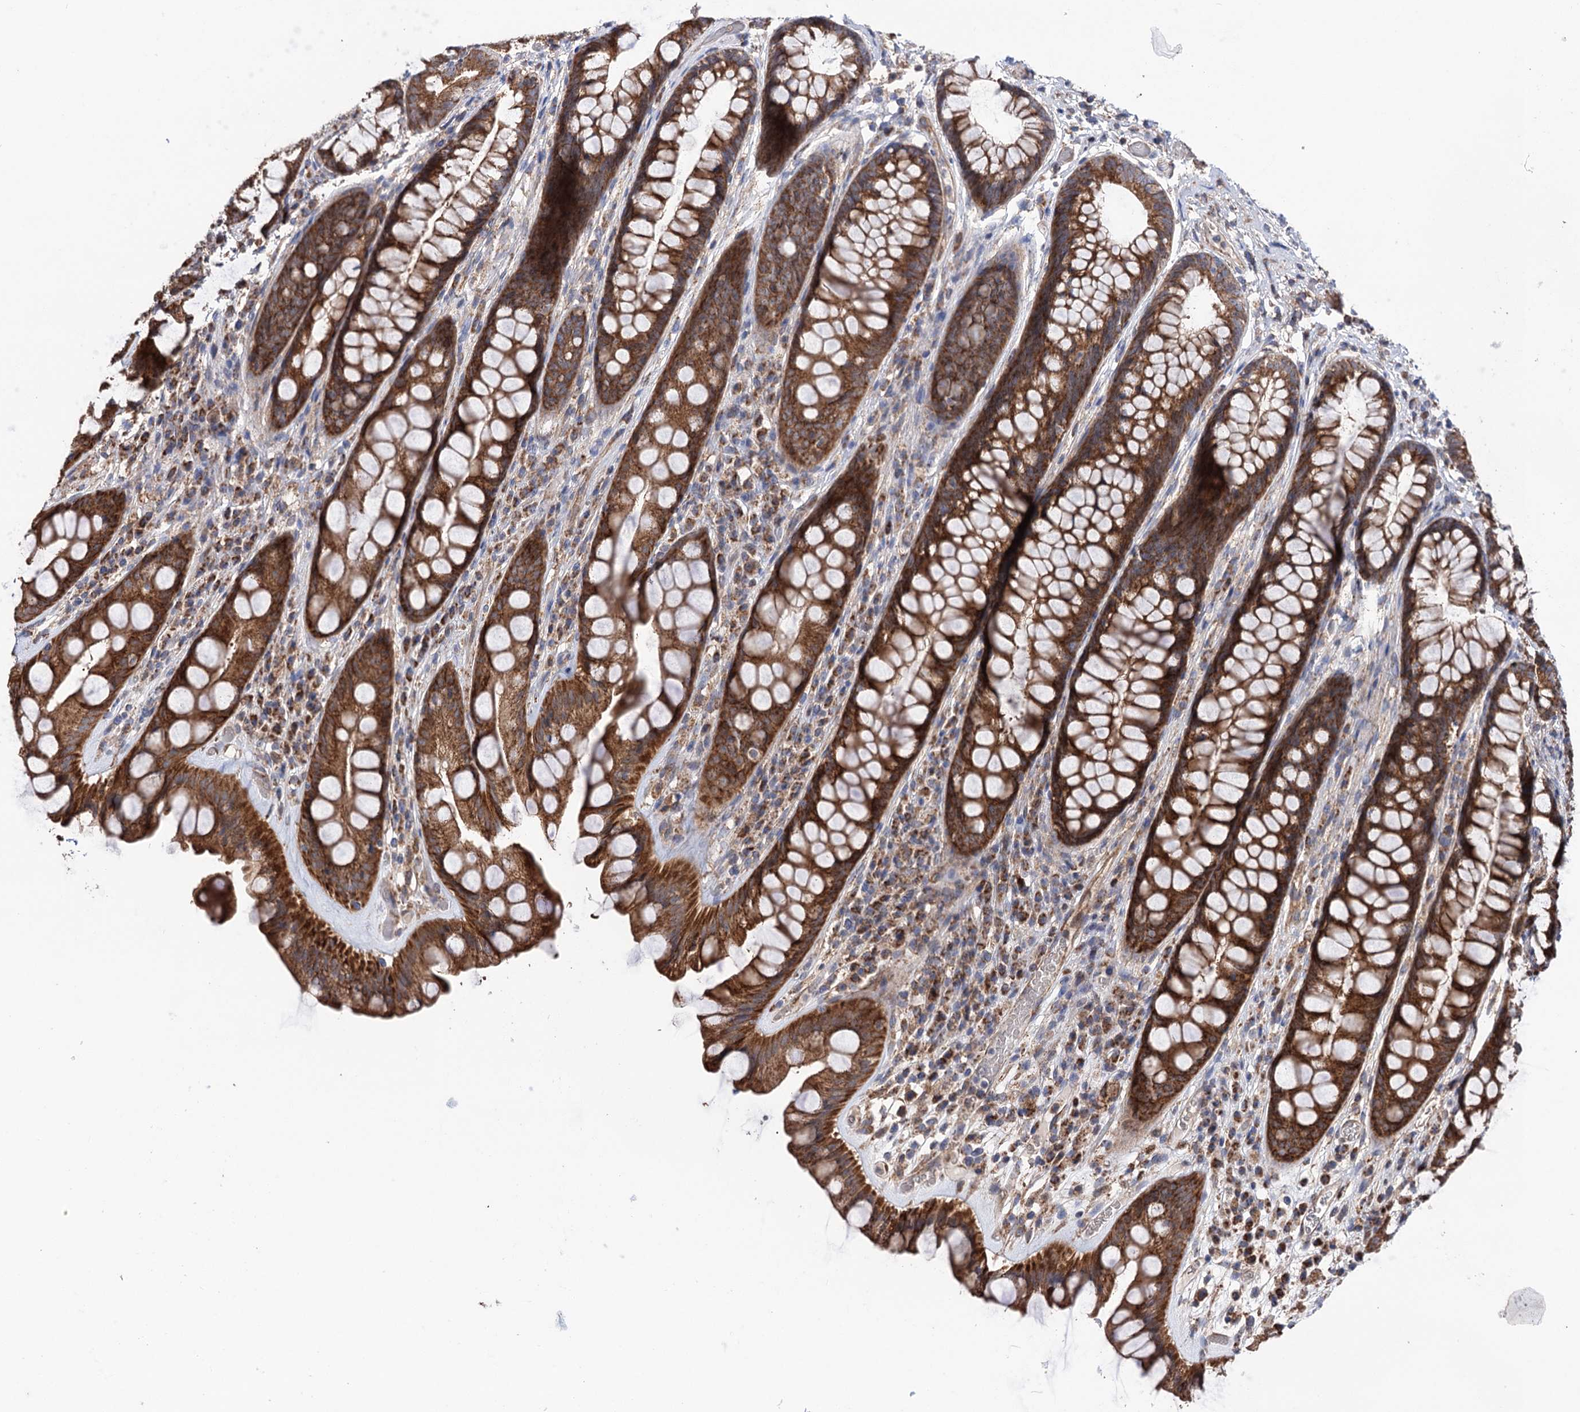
{"staining": {"intensity": "moderate", "quantity": ">75%", "location": "cytoplasmic/membranous"}, "tissue": "rectum", "cell_type": "Glandular cells", "image_type": "normal", "snomed": [{"axis": "morphology", "description": "Normal tissue, NOS"}, {"axis": "topography", "description": "Rectum"}], "caption": "This is a photomicrograph of immunohistochemistry (IHC) staining of normal rectum, which shows moderate positivity in the cytoplasmic/membranous of glandular cells.", "gene": "SUCLA2", "patient": {"sex": "male", "age": 74}}